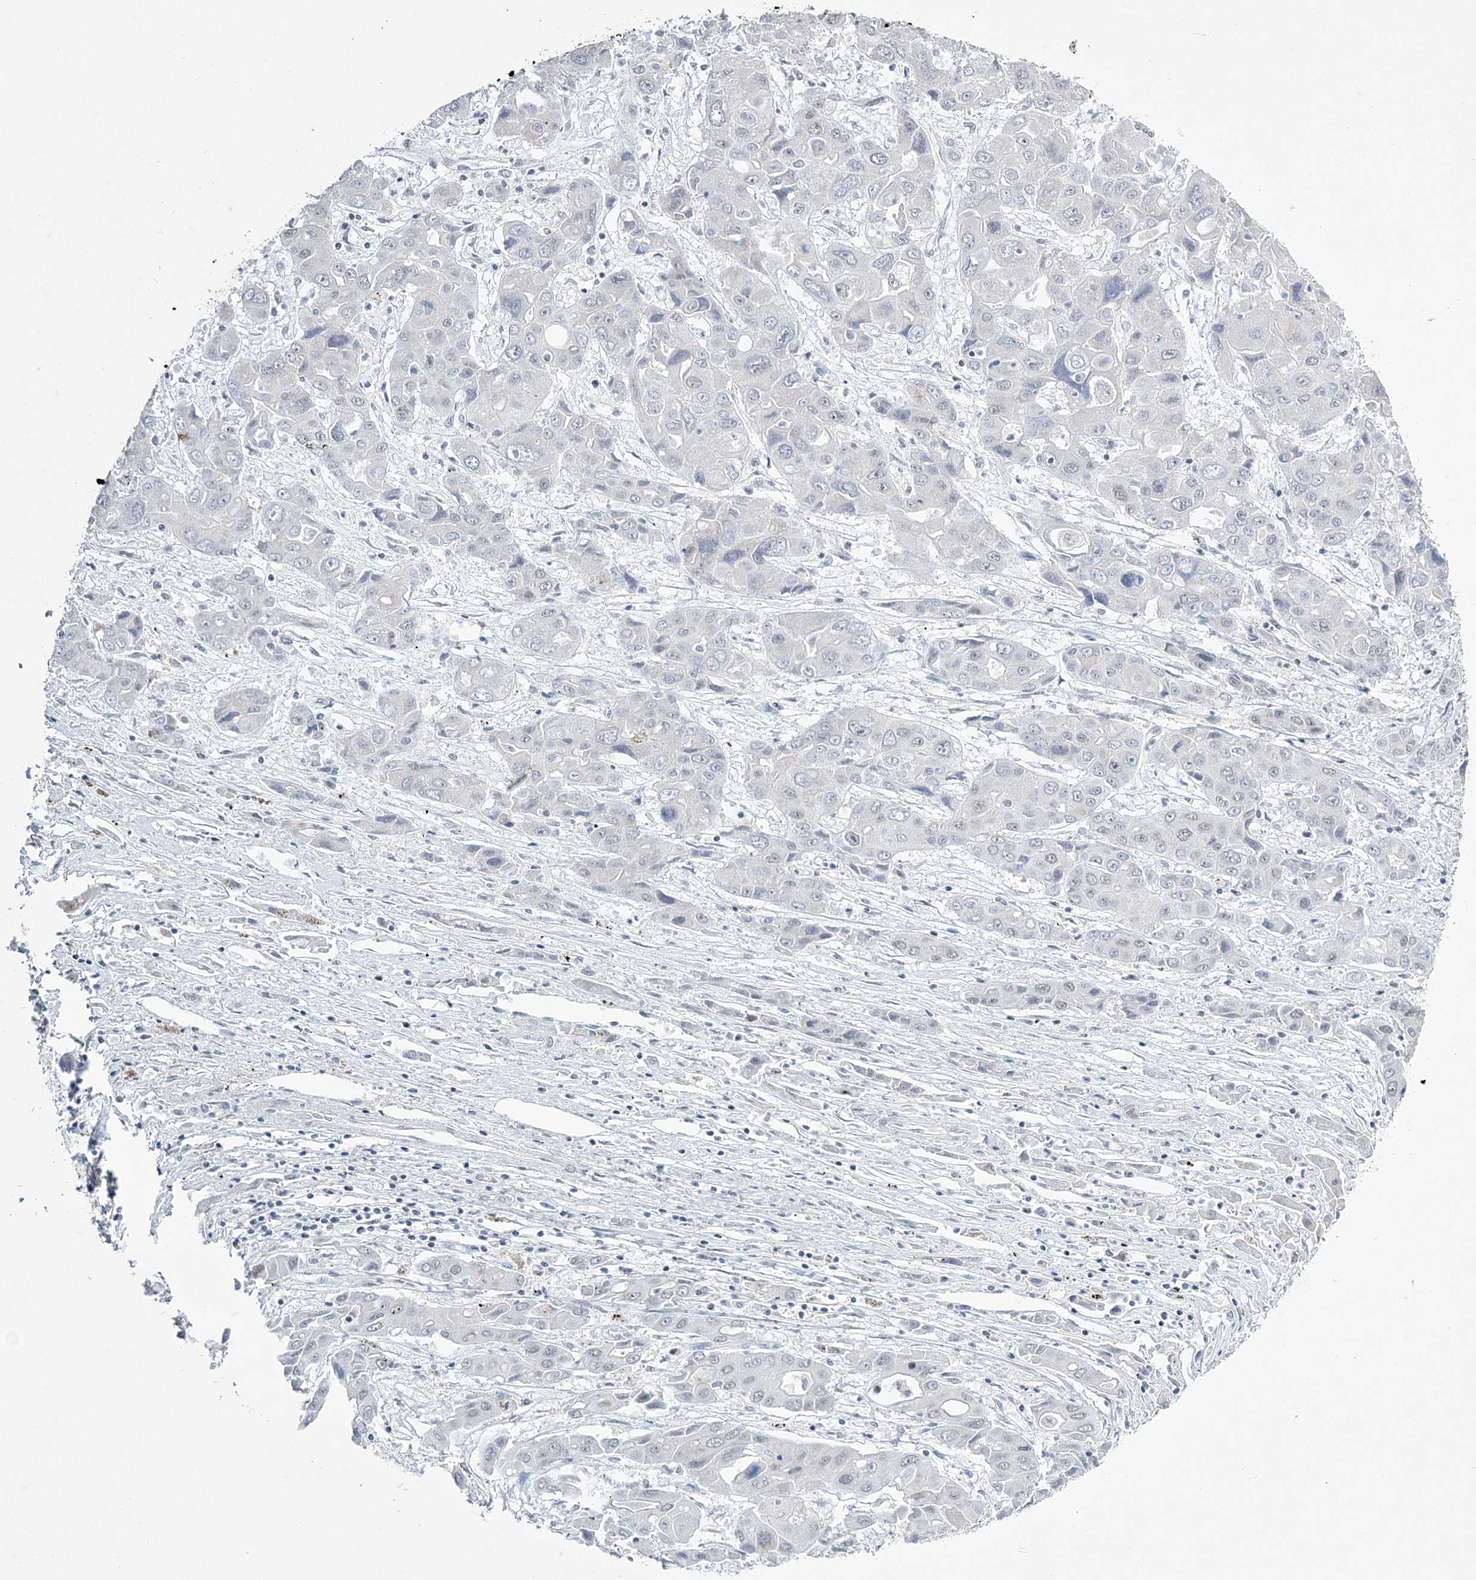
{"staining": {"intensity": "negative", "quantity": "none", "location": "none"}, "tissue": "liver cancer", "cell_type": "Tumor cells", "image_type": "cancer", "snomed": [{"axis": "morphology", "description": "Cholangiocarcinoma"}, {"axis": "topography", "description": "Liver"}], "caption": "Immunohistochemical staining of cholangiocarcinoma (liver) shows no significant expression in tumor cells.", "gene": "ZBTB7A", "patient": {"sex": "male", "age": 67}}